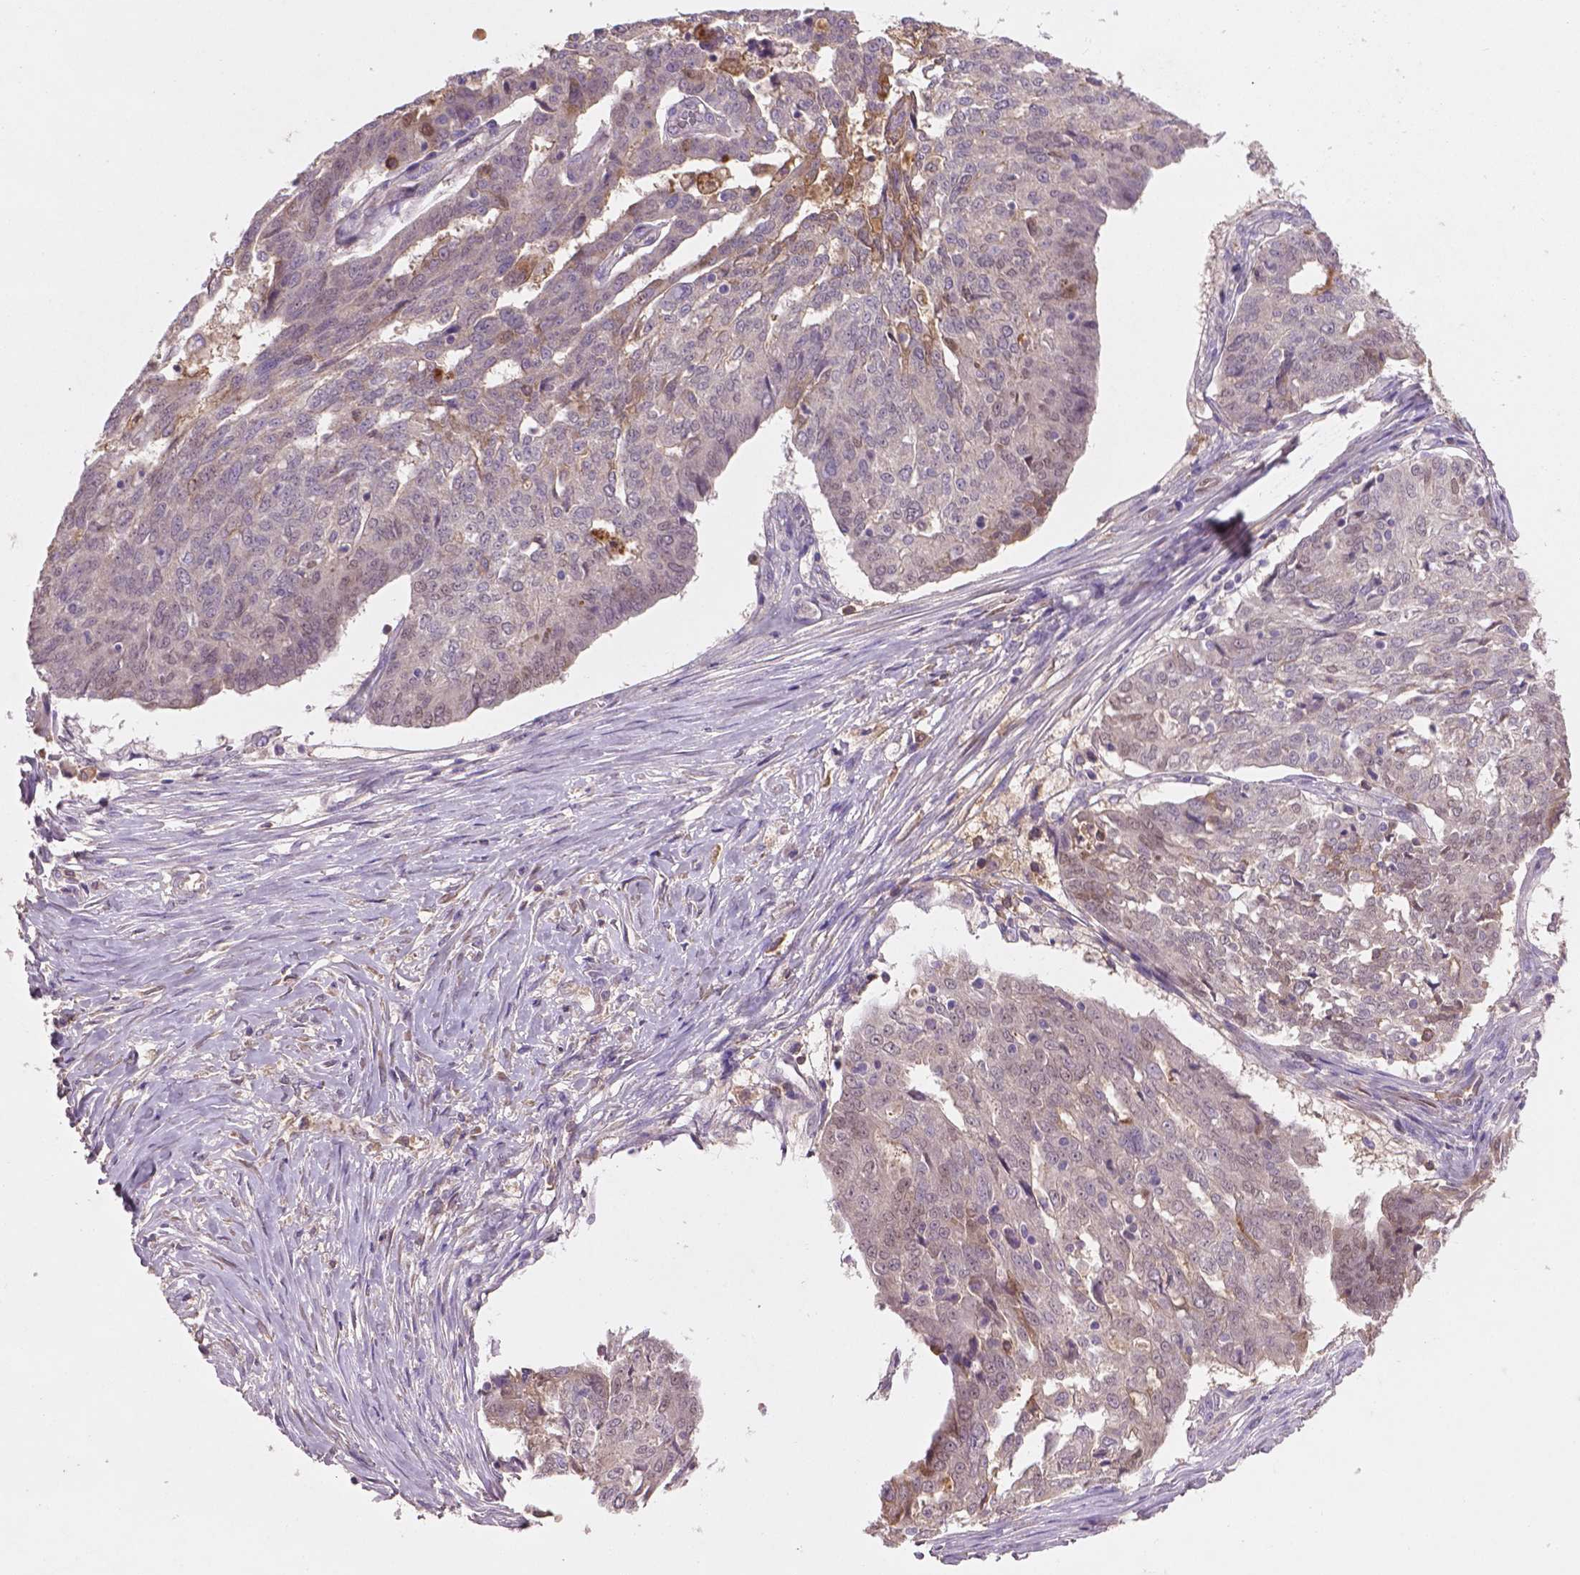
{"staining": {"intensity": "negative", "quantity": "none", "location": "none"}, "tissue": "ovarian cancer", "cell_type": "Tumor cells", "image_type": "cancer", "snomed": [{"axis": "morphology", "description": "Cystadenocarcinoma, serous, NOS"}, {"axis": "topography", "description": "Ovary"}], "caption": "Human ovarian serous cystadenocarcinoma stained for a protein using IHC shows no positivity in tumor cells.", "gene": "SOX17", "patient": {"sex": "female", "age": 67}}